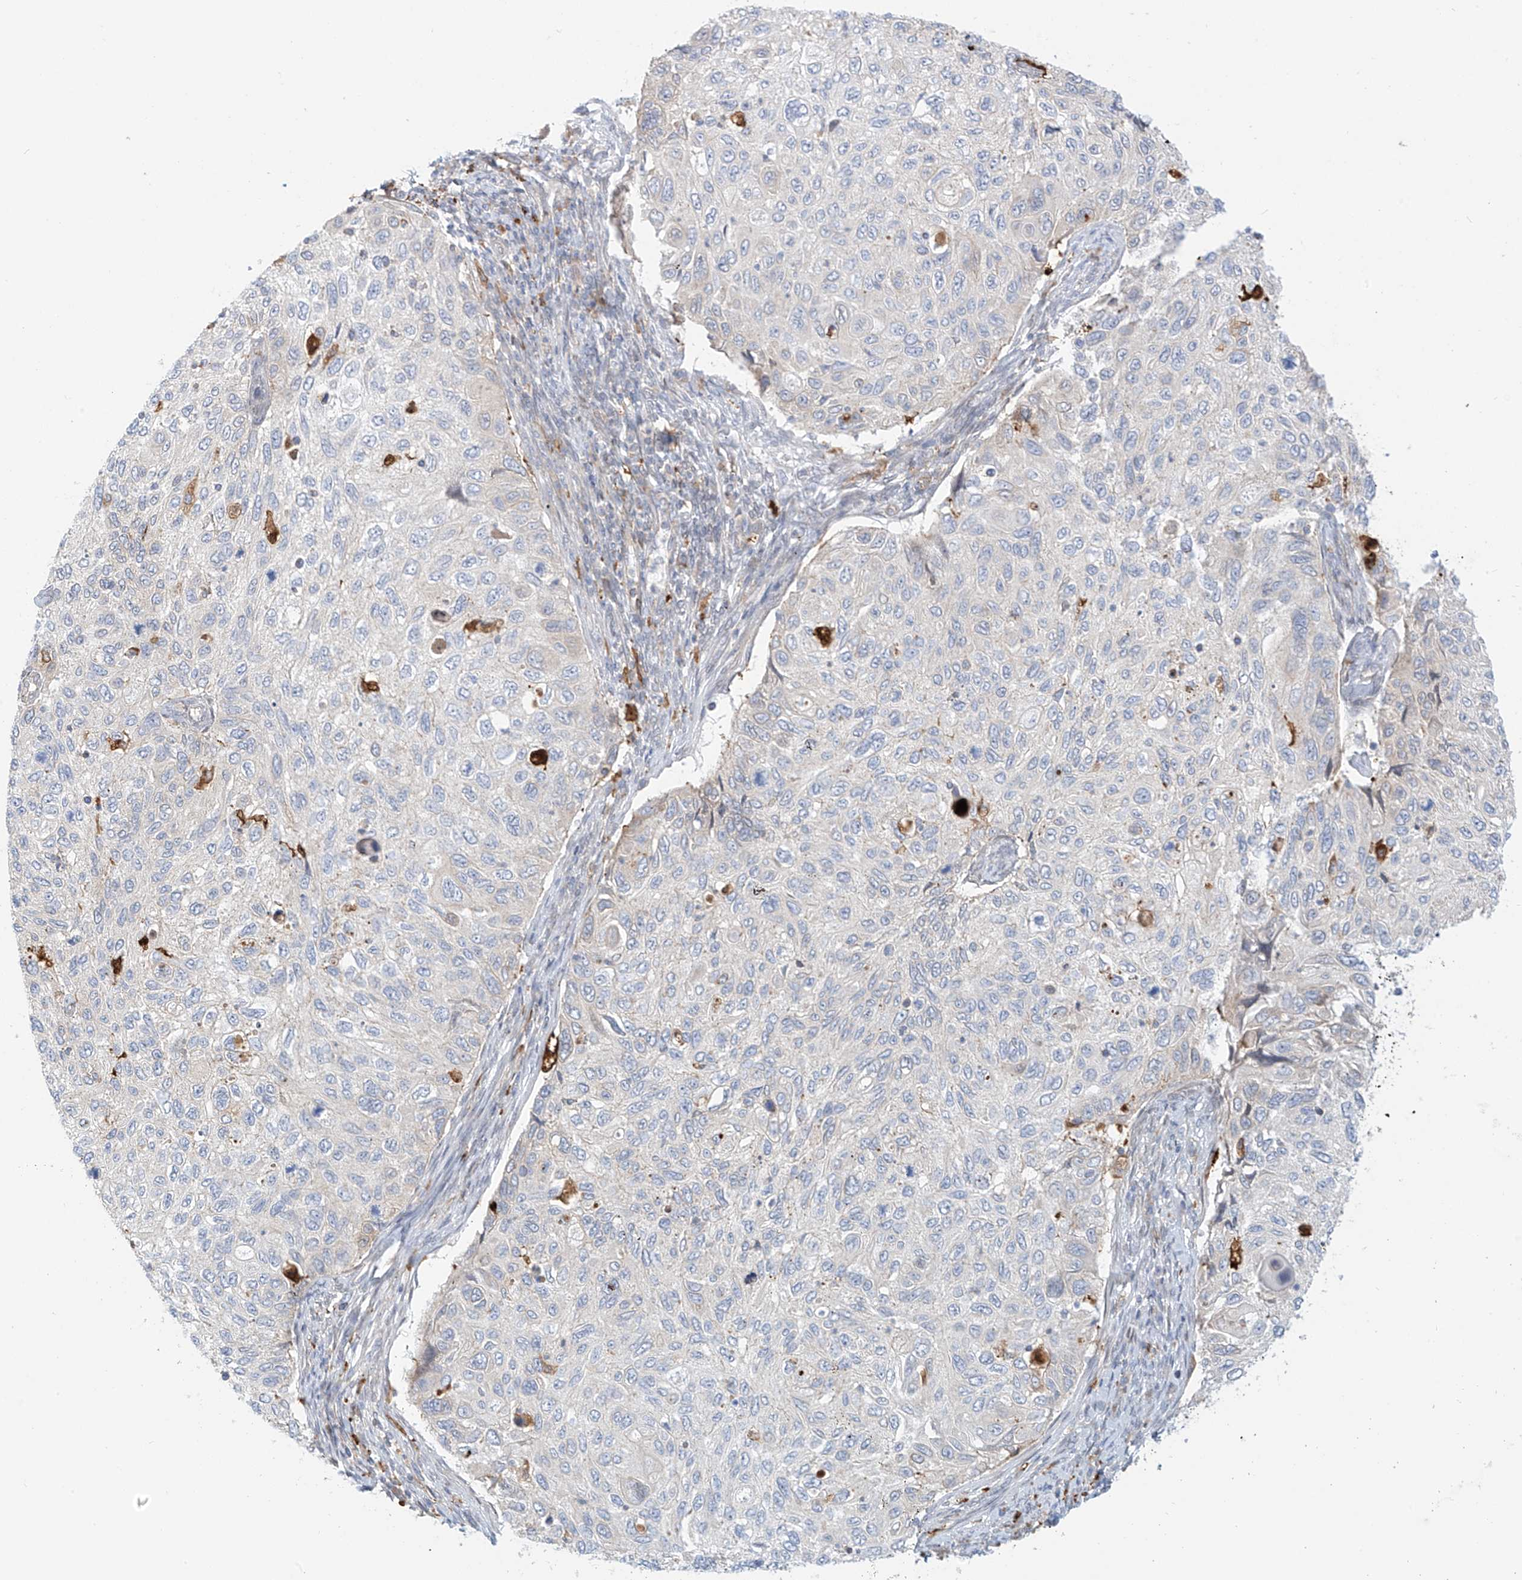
{"staining": {"intensity": "negative", "quantity": "none", "location": "none"}, "tissue": "cervical cancer", "cell_type": "Tumor cells", "image_type": "cancer", "snomed": [{"axis": "morphology", "description": "Squamous cell carcinoma, NOS"}, {"axis": "topography", "description": "Cervix"}], "caption": "DAB (3,3'-diaminobenzidine) immunohistochemical staining of cervical cancer (squamous cell carcinoma) shows no significant expression in tumor cells.", "gene": "PCYOX1", "patient": {"sex": "female", "age": 70}}